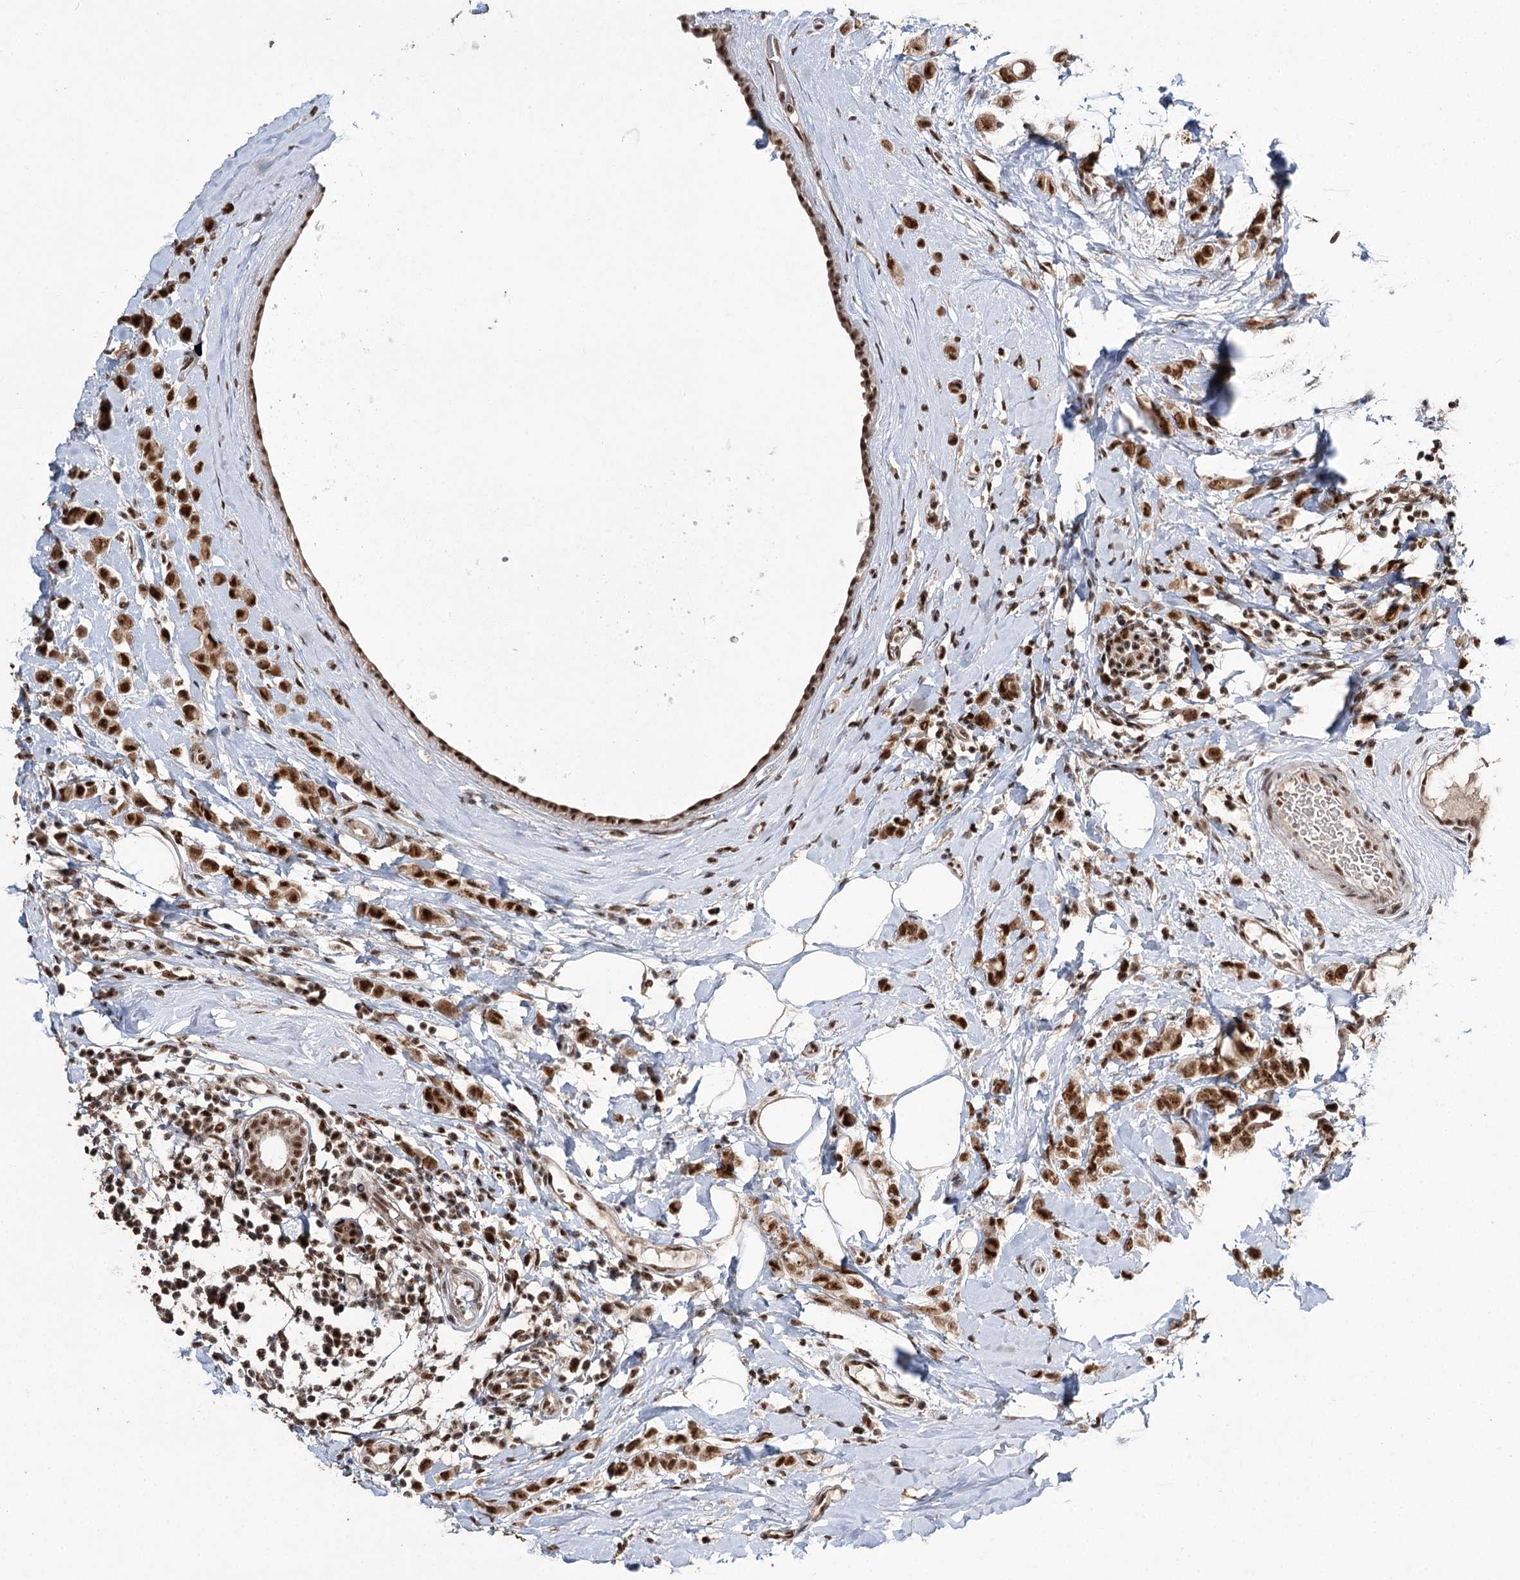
{"staining": {"intensity": "strong", "quantity": ">75%", "location": "nuclear"}, "tissue": "breast cancer", "cell_type": "Tumor cells", "image_type": "cancer", "snomed": [{"axis": "morphology", "description": "Lobular carcinoma"}, {"axis": "topography", "description": "Breast"}], "caption": "Protein analysis of lobular carcinoma (breast) tissue demonstrates strong nuclear positivity in approximately >75% of tumor cells.", "gene": "ERCC3", "patient": {"sex": "female", "age": 47}}